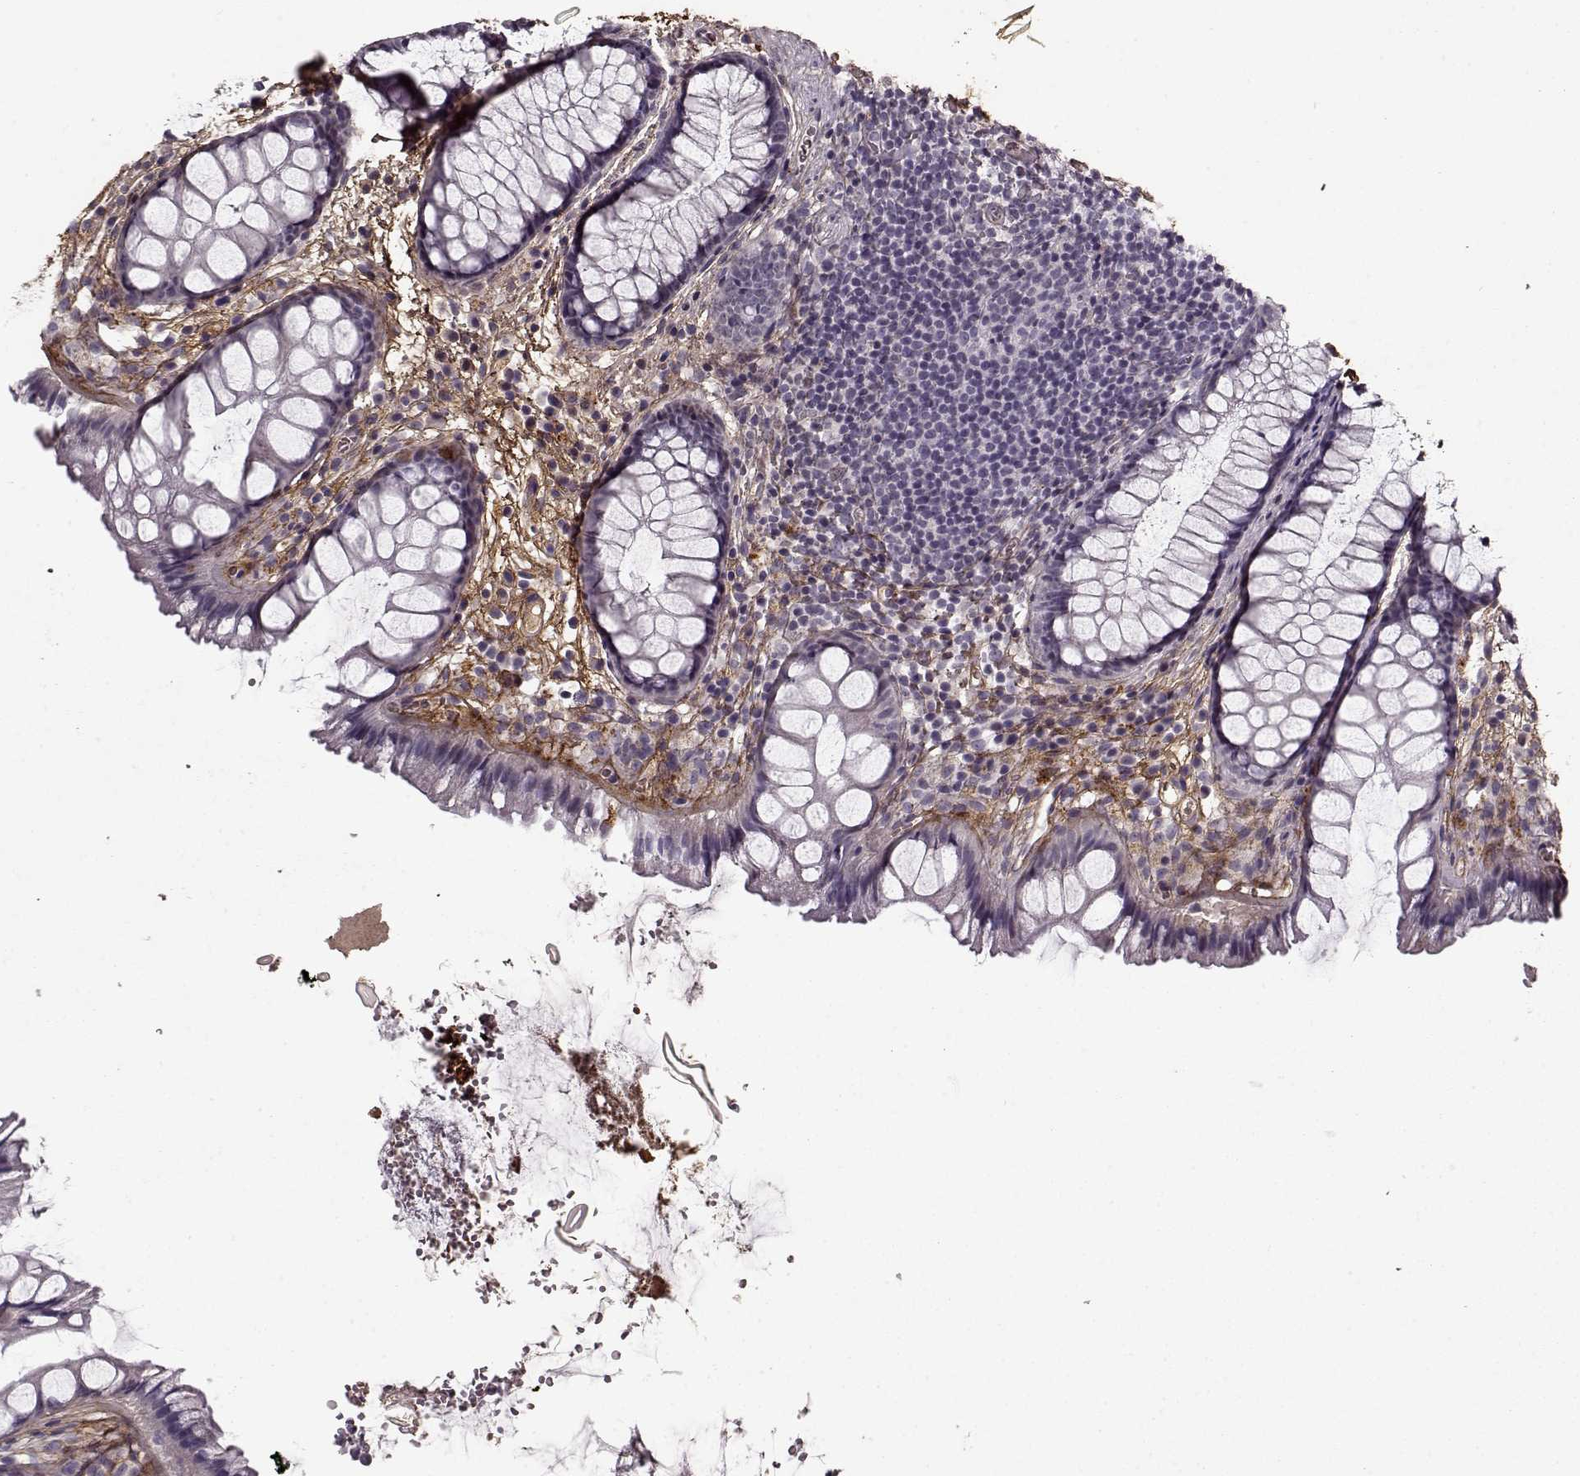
{"staining": {"intensity": "negative", "quantity": "none", "location": "none"}, "tissue": "rectum", "cell_type": "Glandular cells", "image_type": "normal", "snomed": [{"axis": "morphology", "description": "Normal tissue, NOS"}, {"axis": "topography", "description": "Rectum"}], "caption": "IHC of normal human rectum displays no positivity in glandular cells.", "gene": "LUM", "patient": {"sex": "female", "age": 62}}